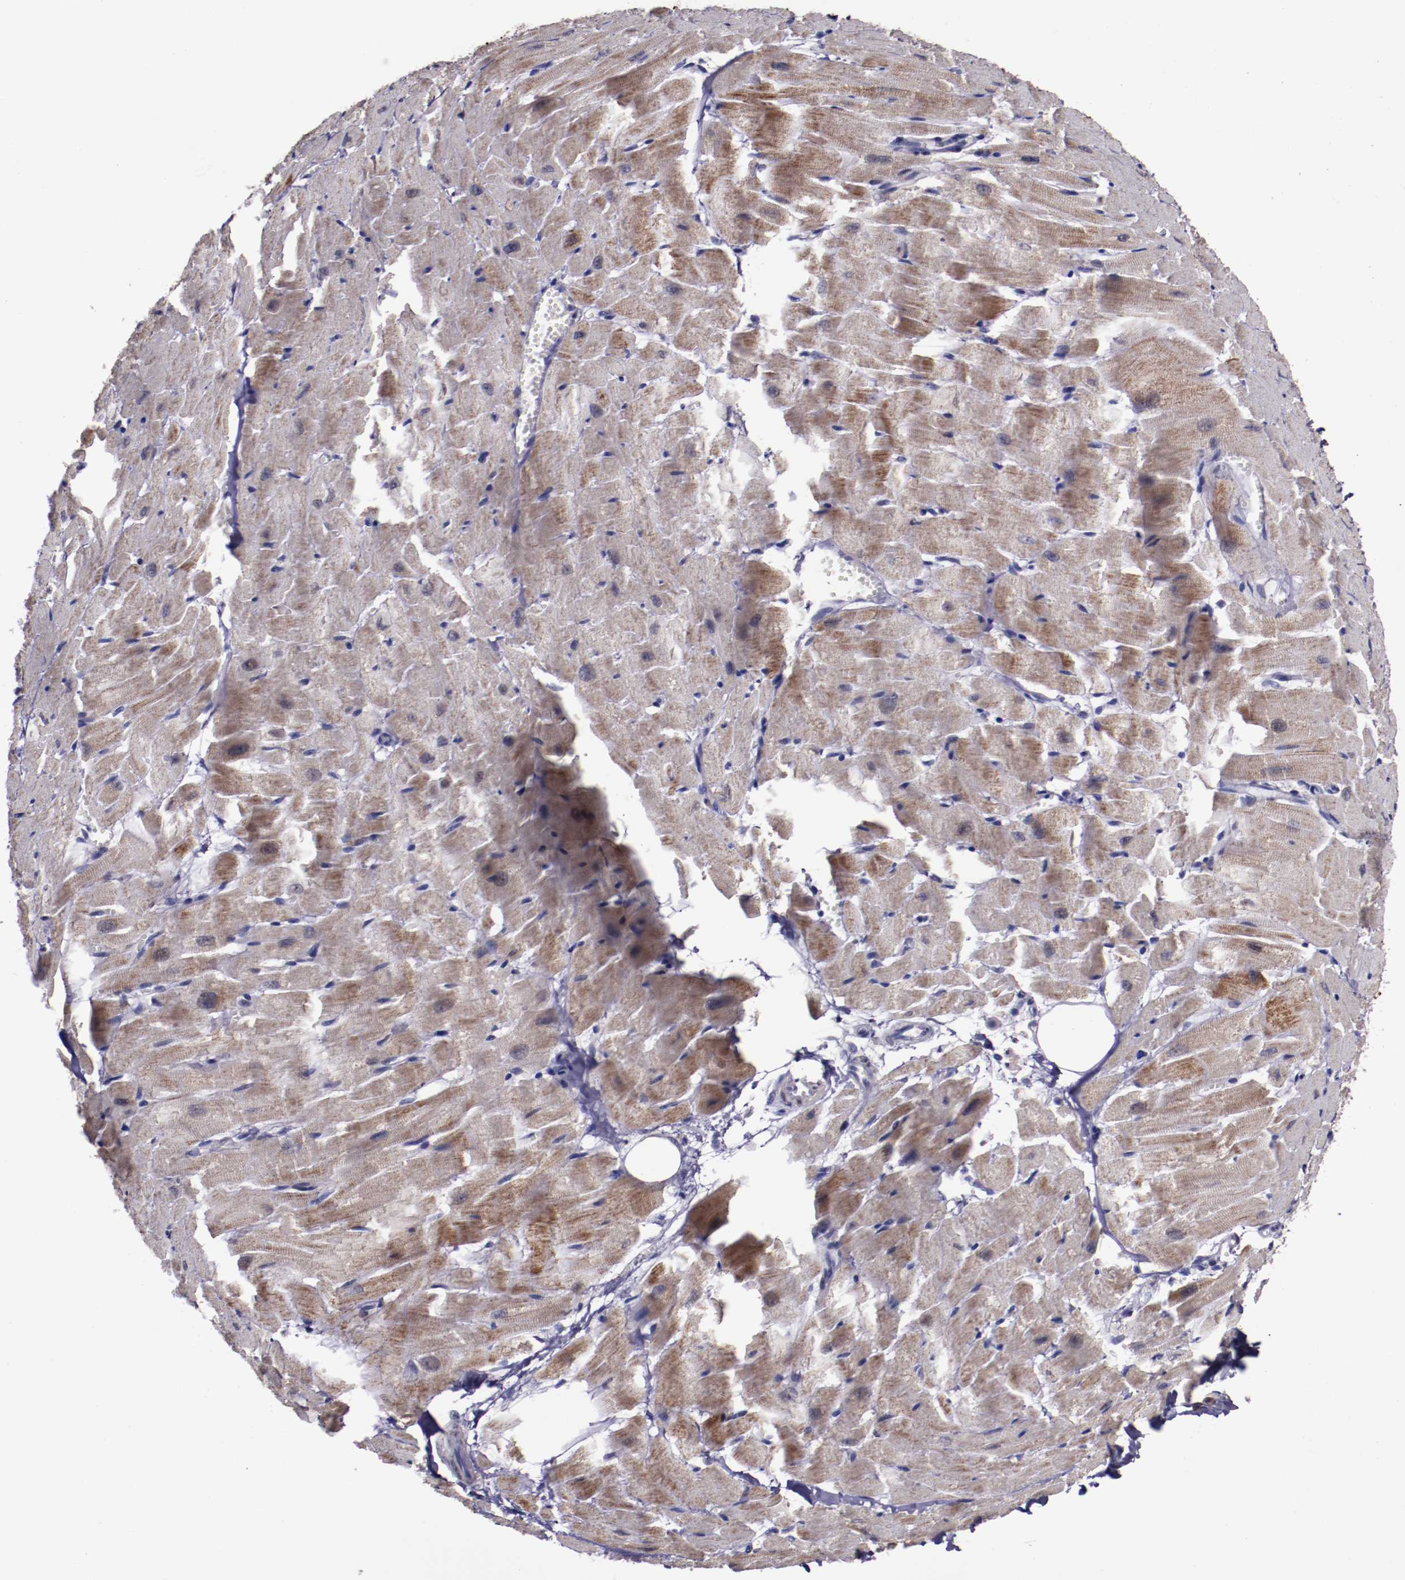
{"staining": {"intensity": "weak", "quantity": ">75%", "location": "cytoplasmic/membranous"}, "tissue": "heart muscle", "cell_type": "Cardiomyocytes", "image_type": "normal", "snomed": [{"axis": "morphology", "description": "Normal tissue, NOS"}, {"axis": "topography", "description": "Heart"}], "caption": "Heart muscle was stained to show a protein in brown. There is low levels of weak cytoplasmic/membranous staining in about >75% of cardiomyocytes. Using DAB (brown) and hematoxylin (blue) stains, captured at high magnification using brightfield microscopy.", "gene": "LONP1", "patient": {"sex": "female", "age": 19}}